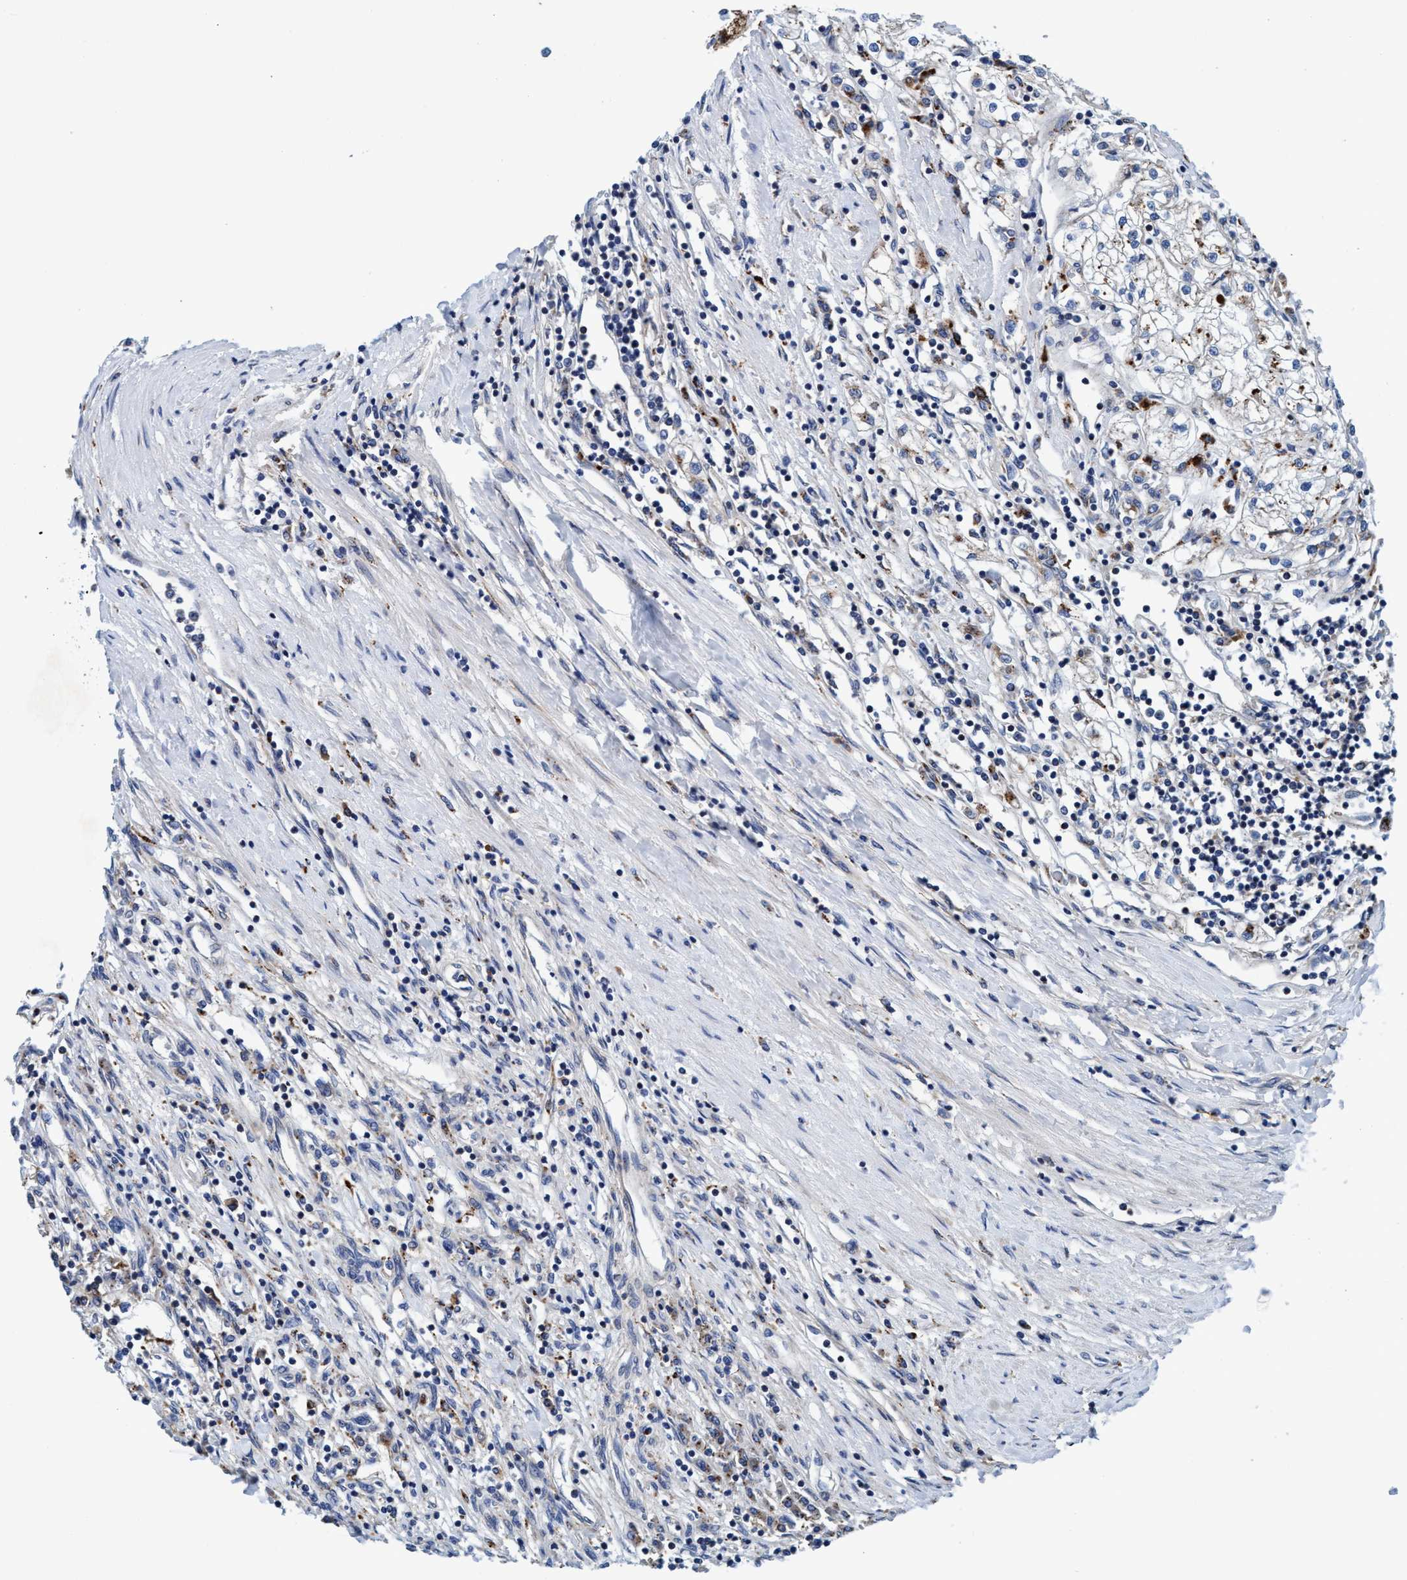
{"staining": {"intensity": "weak", "quantity": "25%-75%", "location": "cytoplasmic/membranous"}, "tissue": "renal cancer", "cell_type": "Tumor cells", "image_type": "cancer", "snomed": [{"axis": "morphology", "description": "Adenocarcinoma, NOS"}, {"axis": "topography", "description": "Kidney"}], "caption": "Tumor cells reveal weak cytoplasmic/membranous positivity in about 25%-75% of cells in adenocarcinoma (renal).", "gene": "ENDOG", "patient": {"sex": "male", "age": 68}}